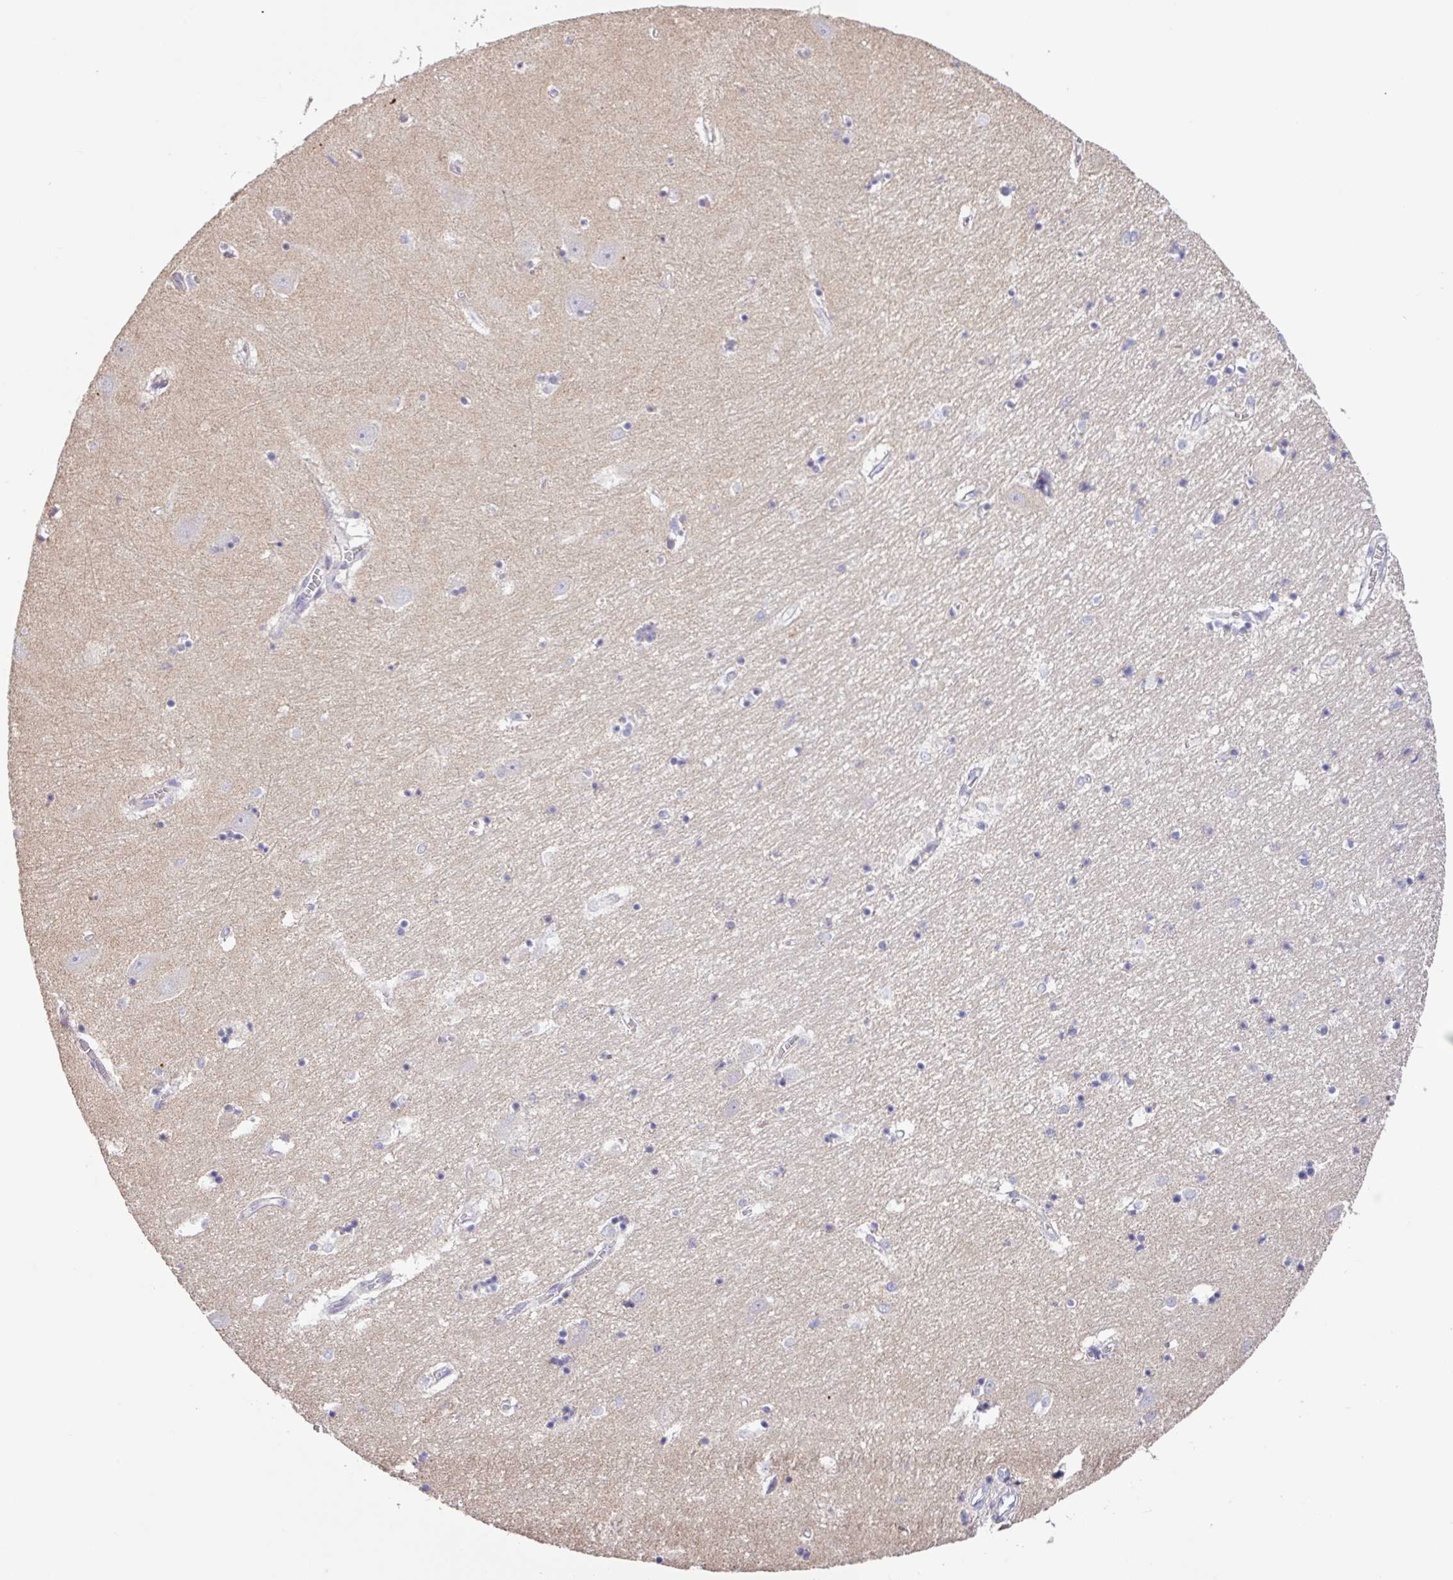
{"staining": {"intensity": "weak", "quantity": "<25%", "location": "cytoplasmic/membranous"}, "tissue": "hippocampus", "cell_type": "Glial cells", "image_type": "normal", "snomed": [{"axis": "morphology", "description": "Normal tissue, NOS"}, {"axis": "topography", "description": "Hippocampus"}], "caption": "The photomicrograph shows no significant staining in glial cells of hippocampus. The staining was performed using DAB to visualize the protein expression in brown, while the nuclei were stained in blue with hematoxylin (Magnification: 20x).", "gene": "SFTPB", "patient": {"sex": "female", "age": 64}}